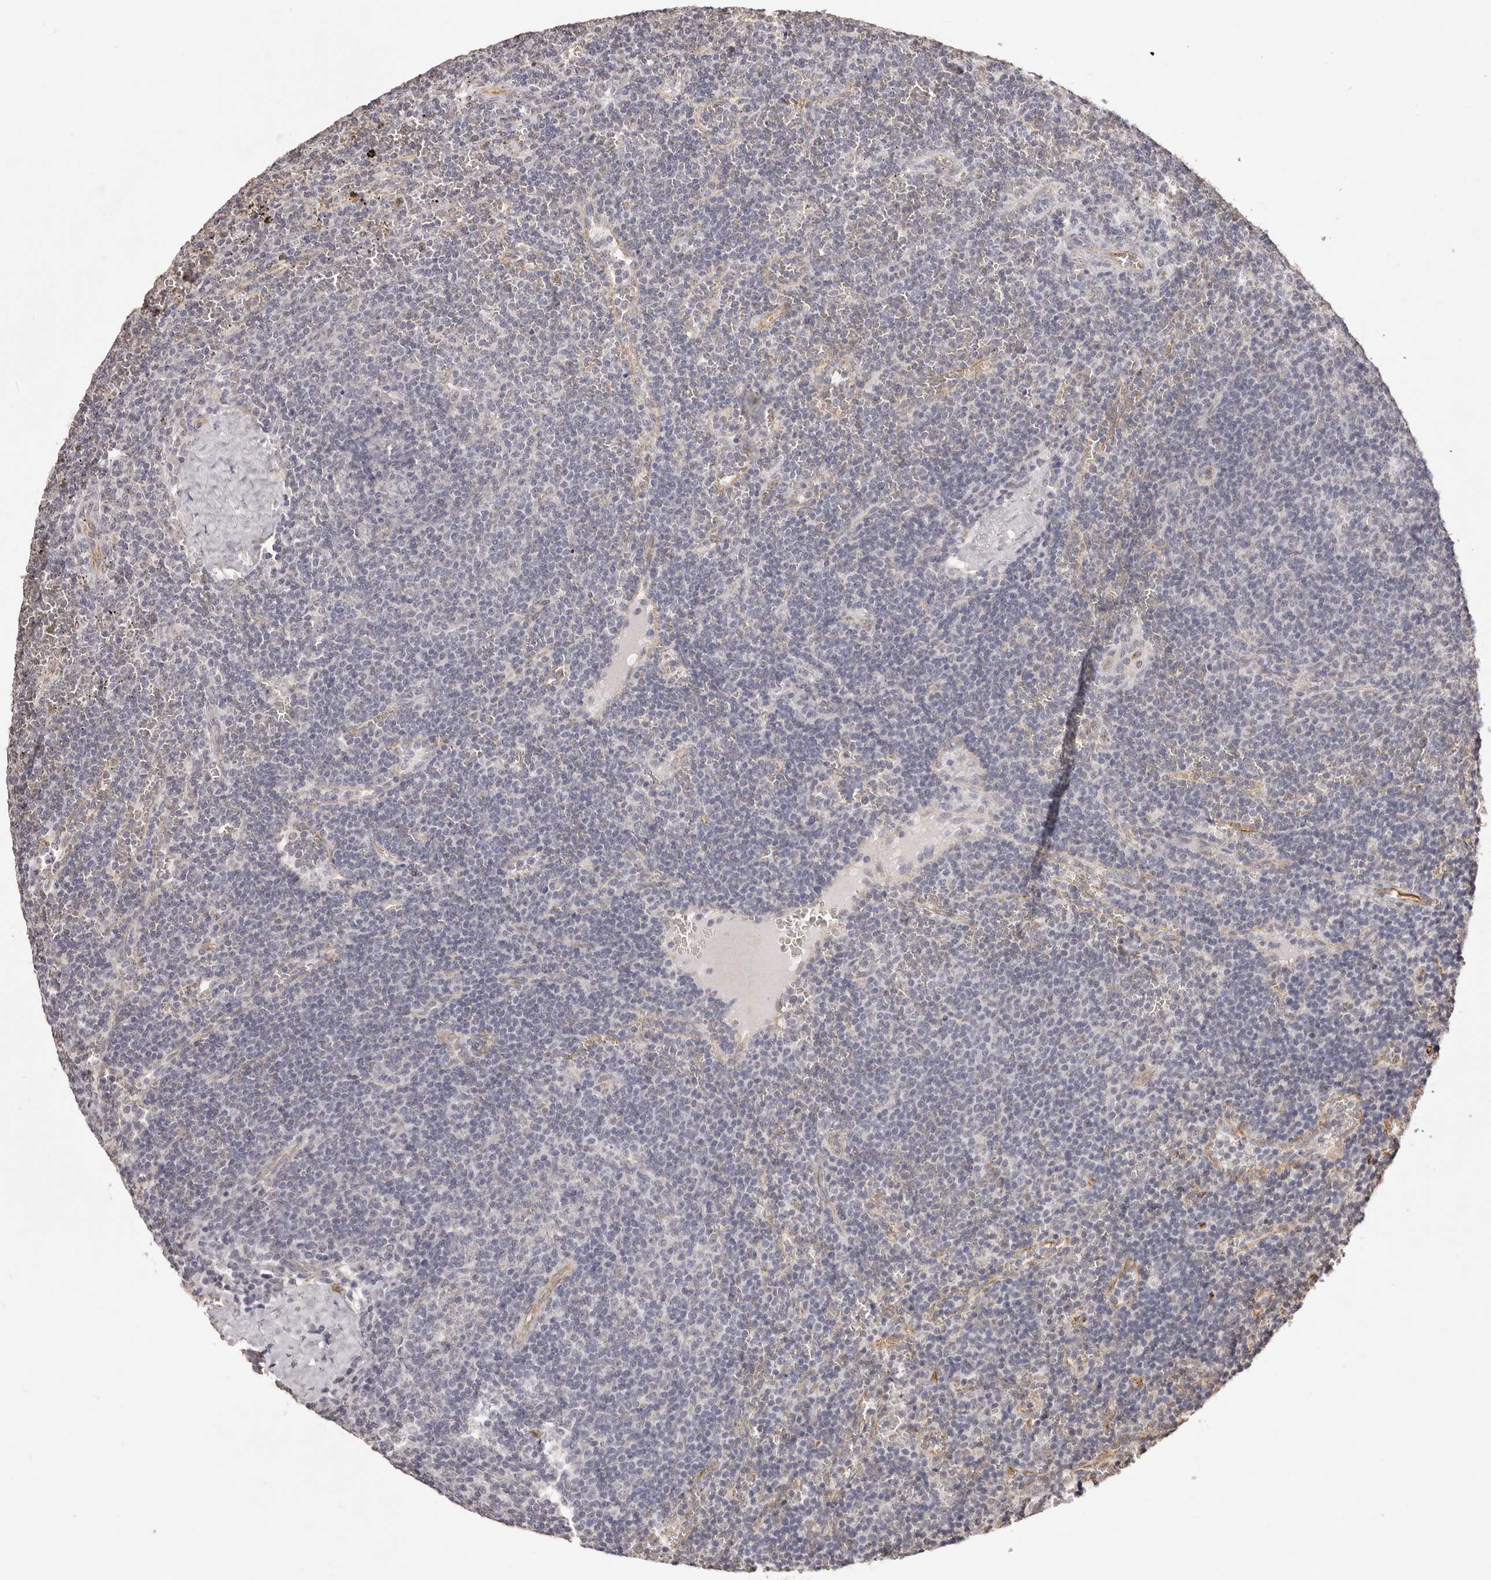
{"staining": {"intensity": "negative", "quantity": "none", "location": "none"}, "tissue": "lymphoma", "cell_type": "Tumor cells", "image_type": "cancer", "snomed": [{"axis": "morphology", "description": "Malignant lymphoma, non-Hodgkin's type, Low grade"}, {"axis": "topography", "description": "Spleen"}], "caption": "Immunohistochemistry (IHC) of malignant lymphoma, non-Hodgkin's type (low-grade) demonstrates no staining in tumor cells.", "gene": "RPS6KA5", "patient": {"sex": "female", "age": 50}}